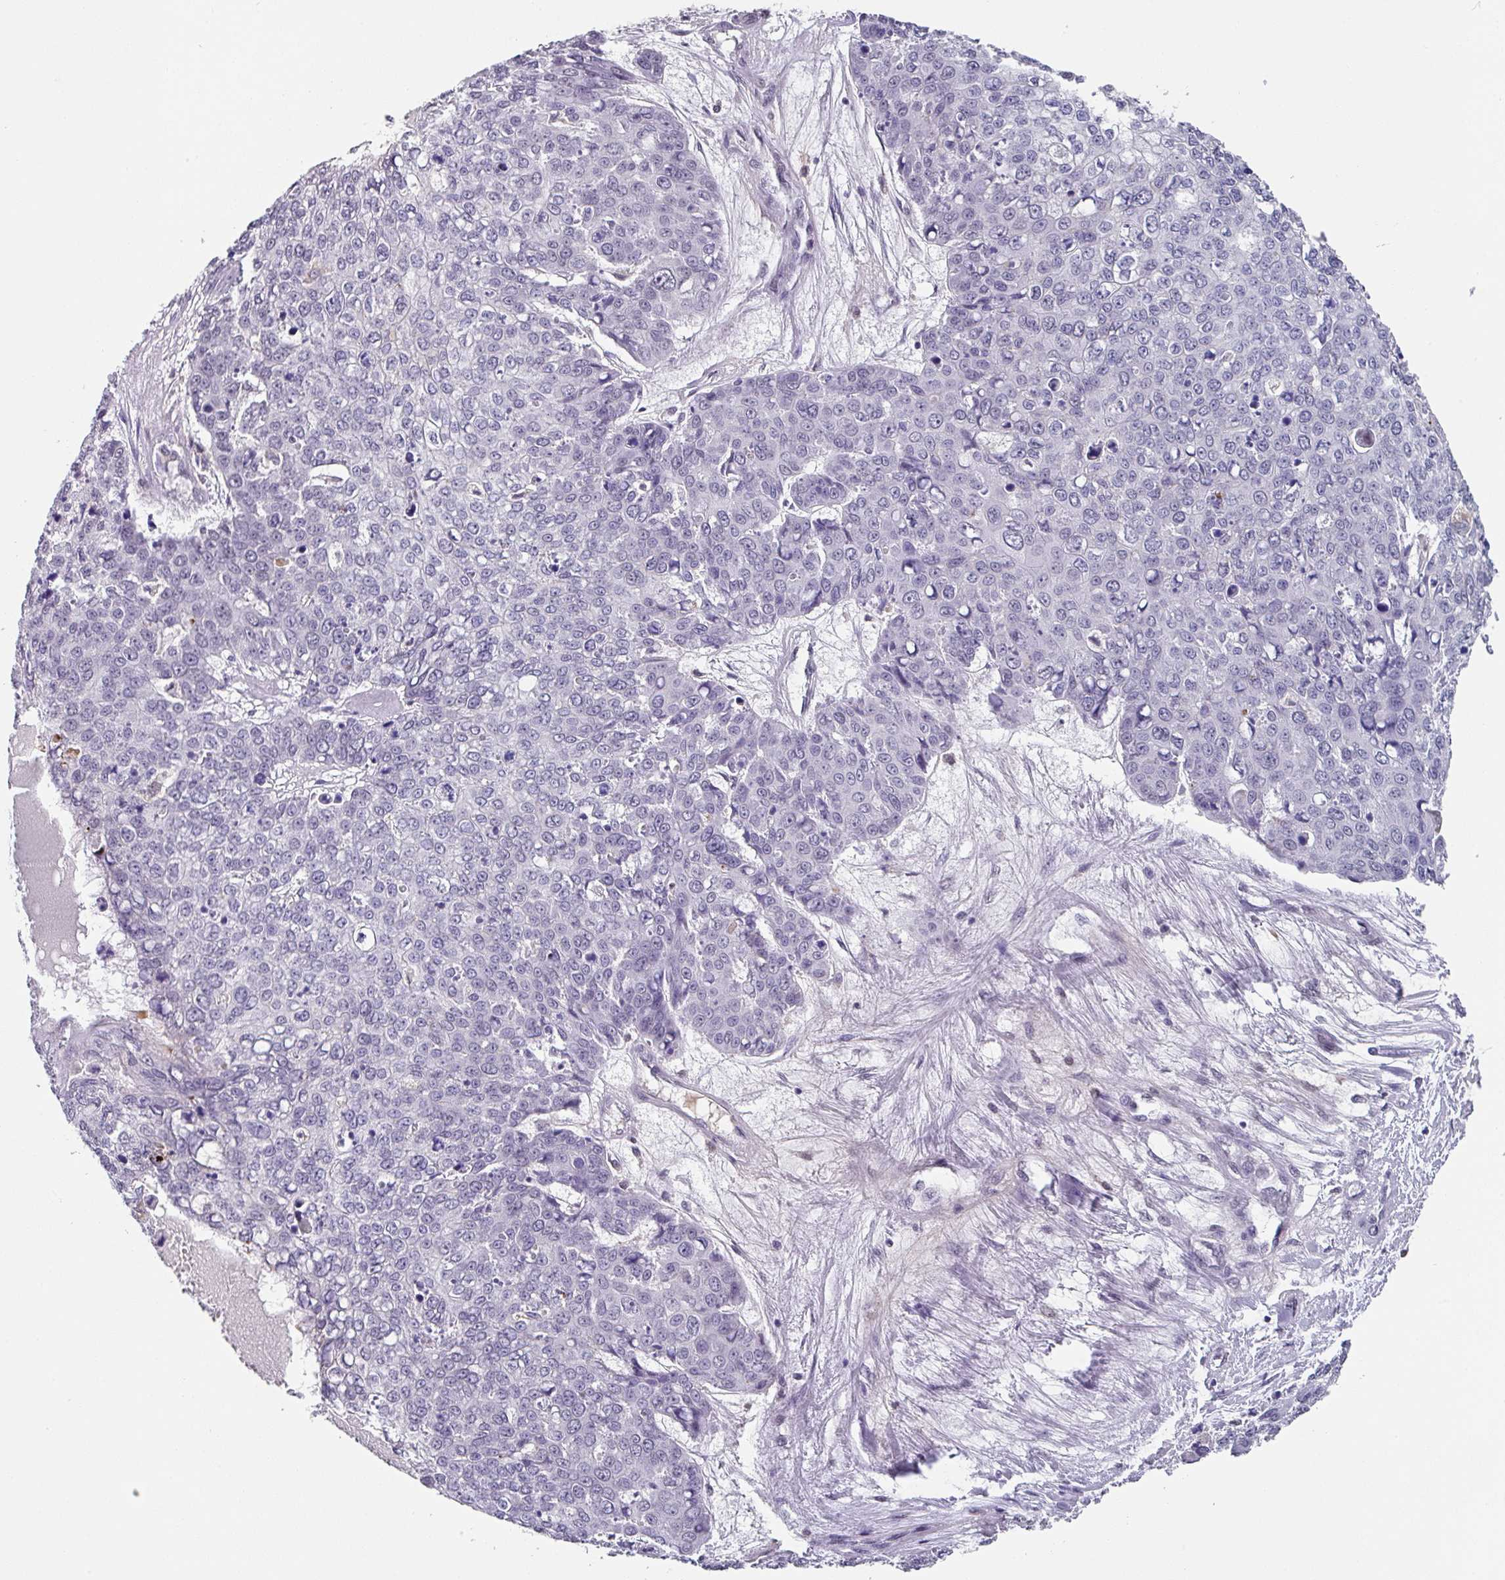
{"staining": {"intensity": "negative", "quantity": "none", "location": "none"}, "tissue": "skin cancer", "cell_type": "Tumor cells", "image_type": "cancer", "snomed": [{"axis": "morphology", "description": "Squamous cell carcinoma, NOS"}, {"axis": "topography", "description": "Skin"}], "caption": "Photomicrograph shows no significant protein expression in tumor cells of squamous cell carcinoma (skin).", "gene": "C1QB", "patient": {"sex": "male", "age": 71}}